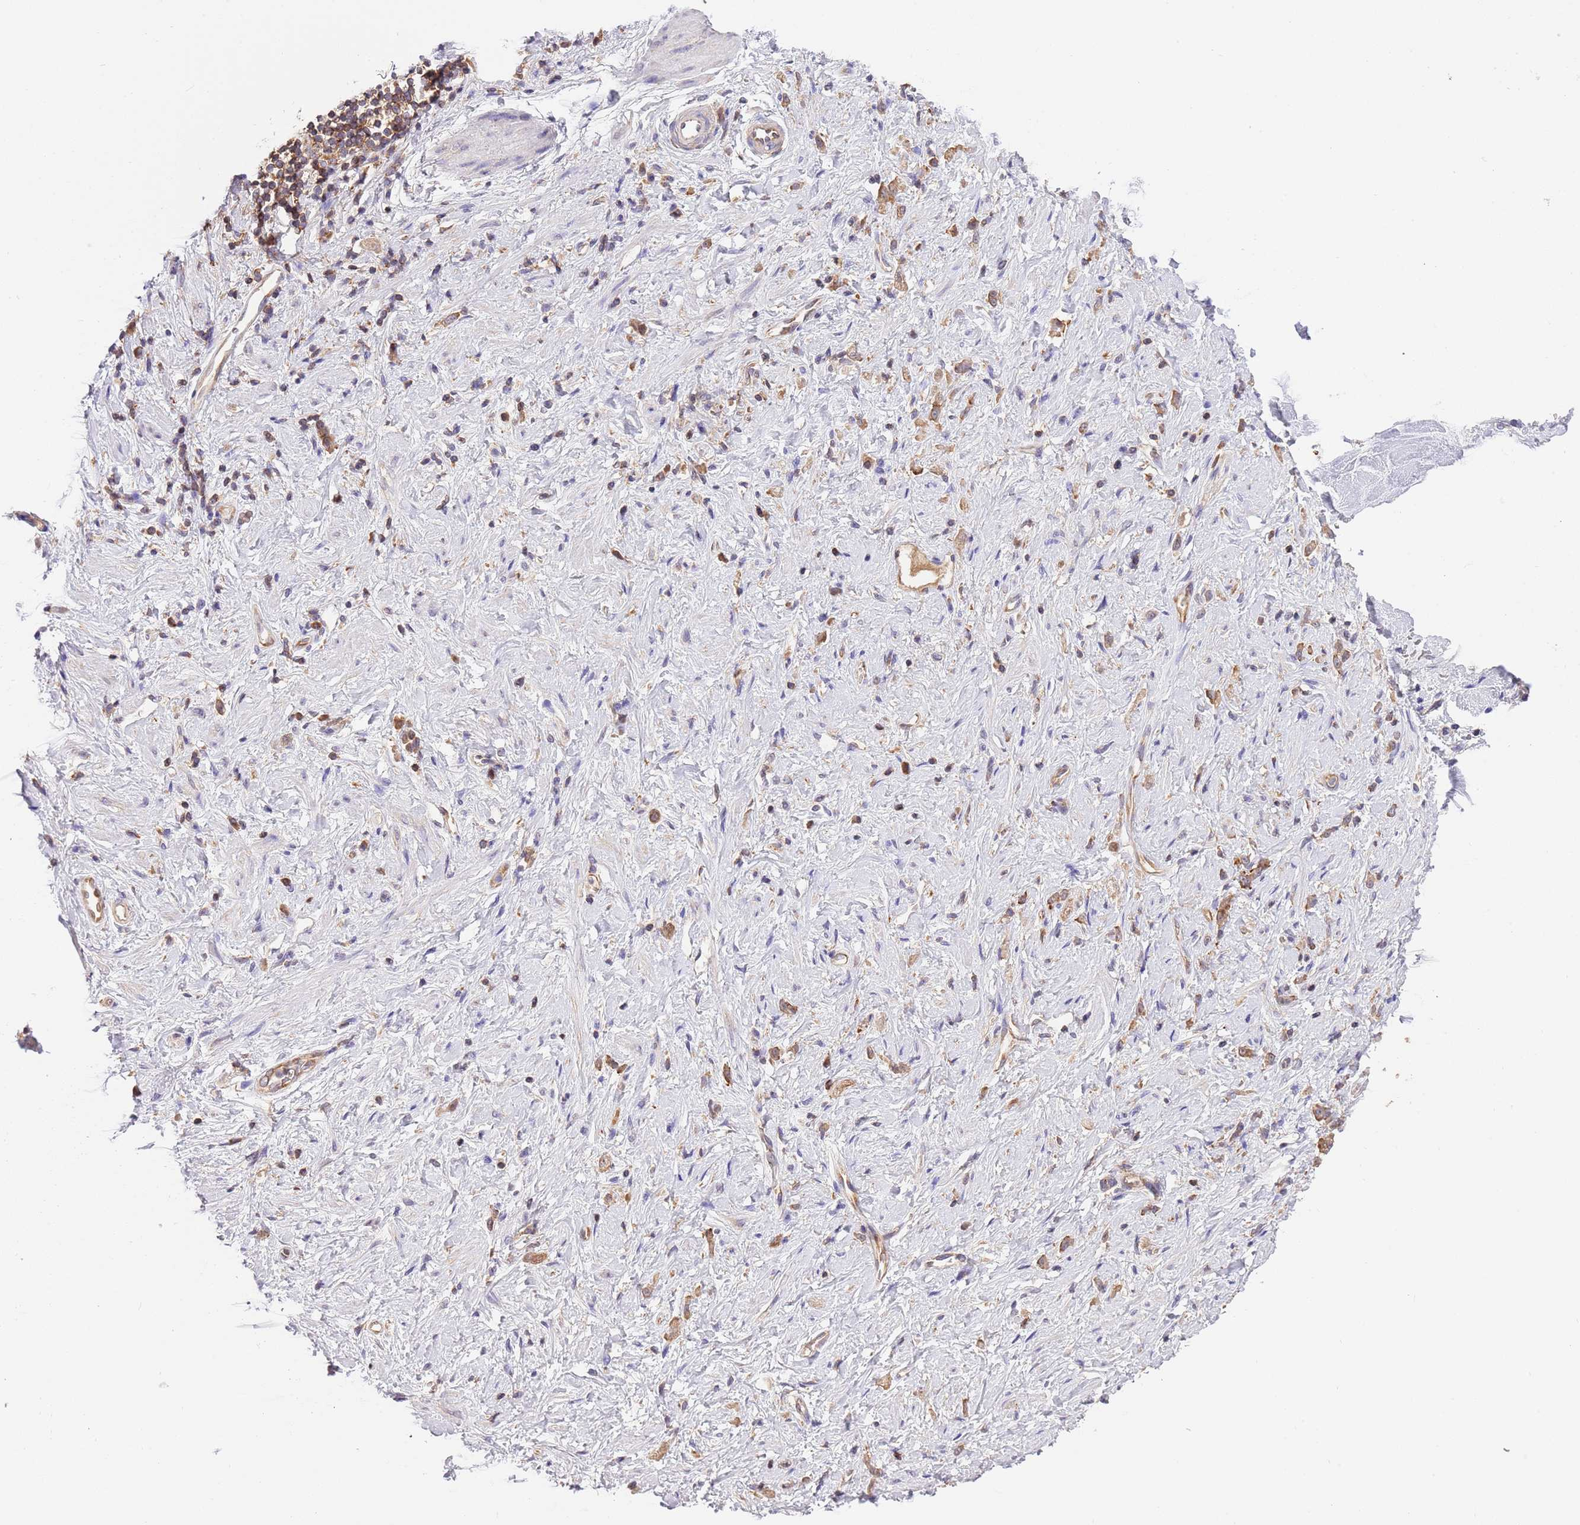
{"staining": {"intensity": "moderate", "quantity": ">75%", "location": "cytoplasmic/membranous"}, "tissue": "stomach cancer", "cell_type": "Tumor cells", "image_type": "cancer", "snomed": [{"axis": "morphology", "description": "Adenocarcinoma, NOS"}, {"axis": "topography", "description": "Stomach"}], "caption": "The photomicrograph reveals immunohistochemical staining of adenocarcinoma (stomach). There is moderate cytoplasmic/membranous expression is identified in approximately >75% of tumor cells.", "gene": "STIP1", "patient": {"sex": "female", "age": 60}}